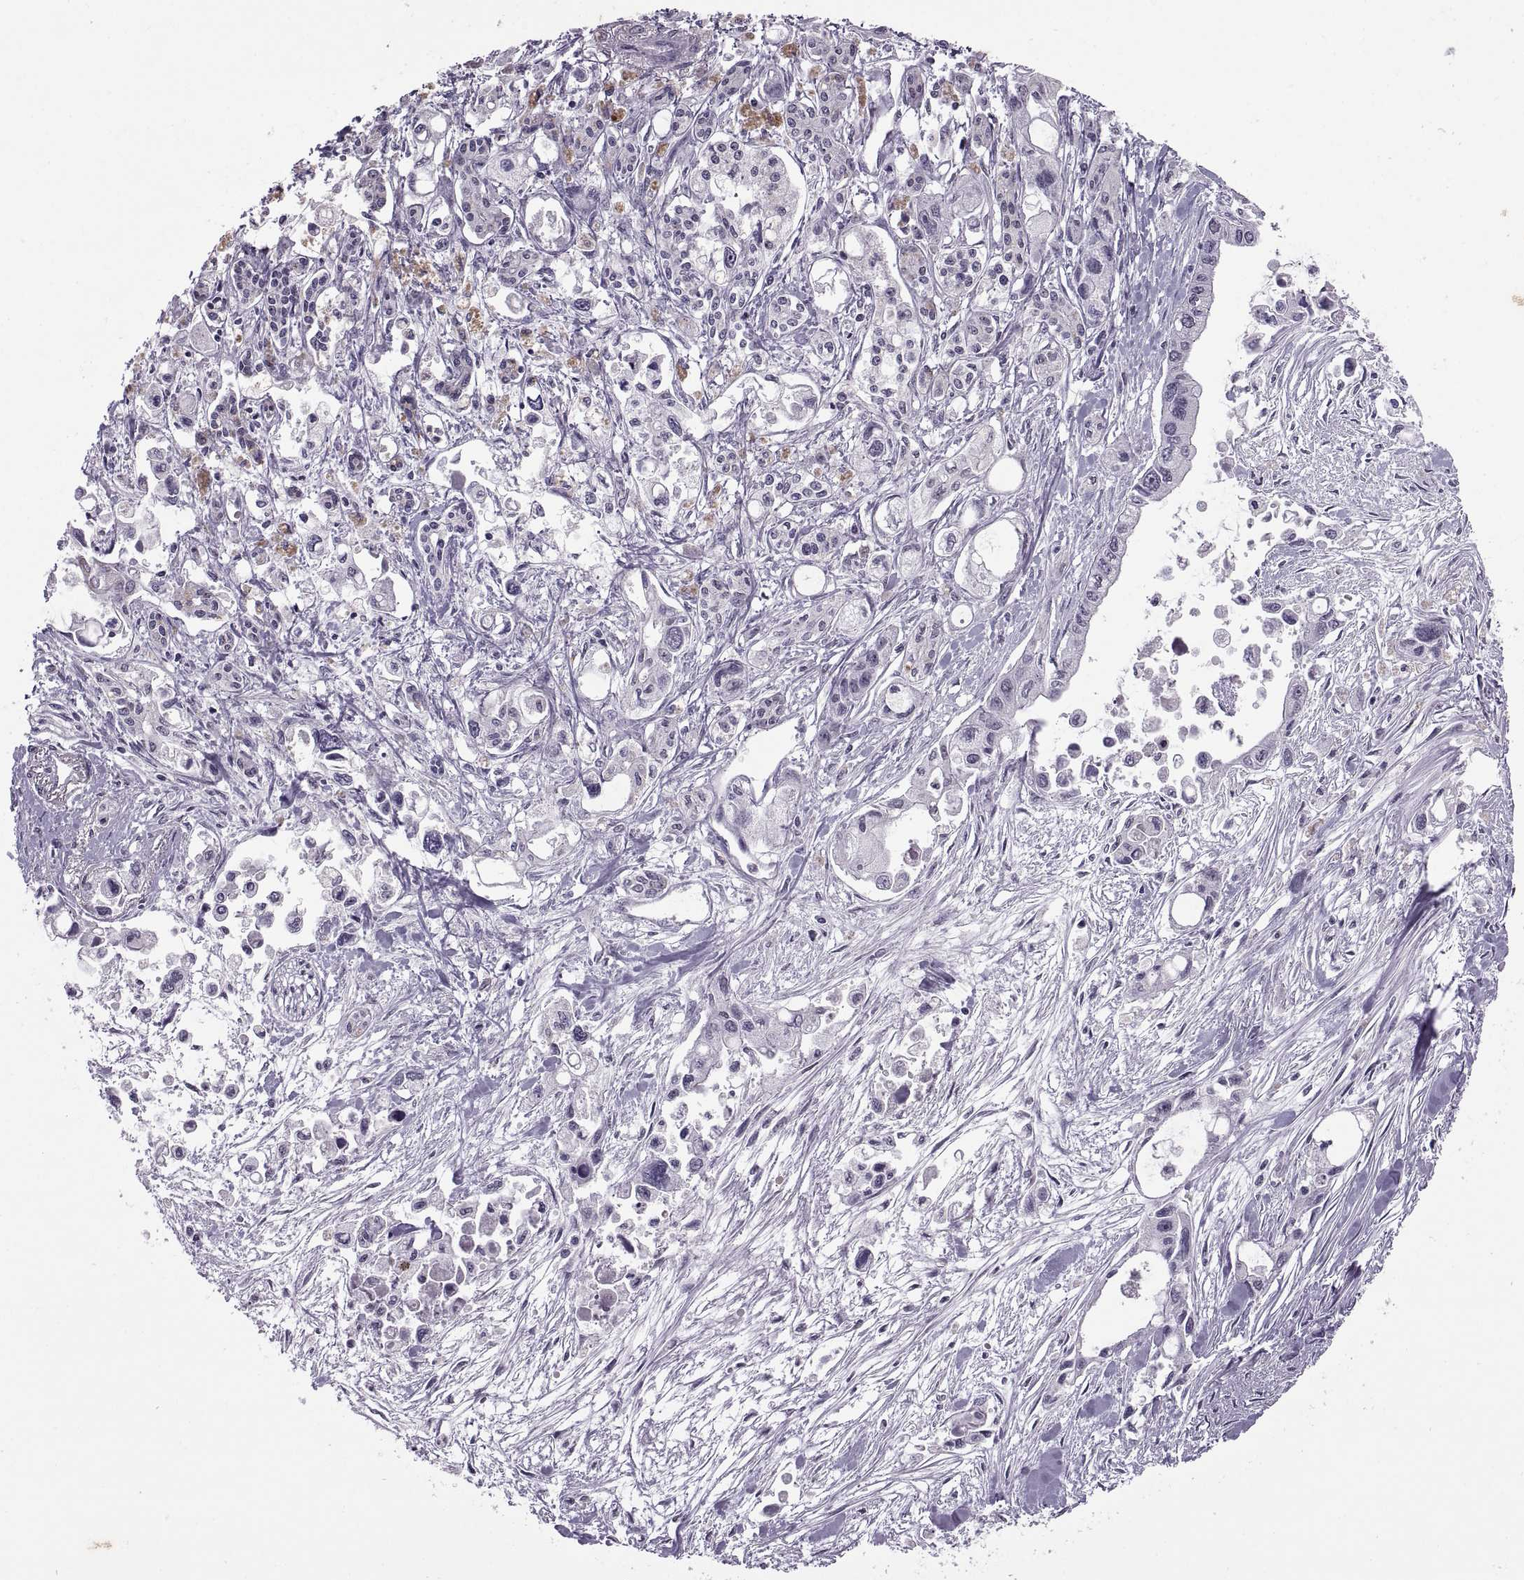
{"staining": {"intensity": "negative", "quantity": "none", "location": "none"}, "tissue": "pancreatic cancer", "cell_type": "Tumor cells", "image_type": "cancer", "snomed": [{"axis": "morphology", "description": "Adenocarcinoma, NOS"}, {"axis": "topography", "description": "Pancreas"}], "caption": "Tumor cells show no significant staining in adenocarcinoma (pancreatic).", "gene": "OTP", "patient": {"sex": "female", "age": 61}}